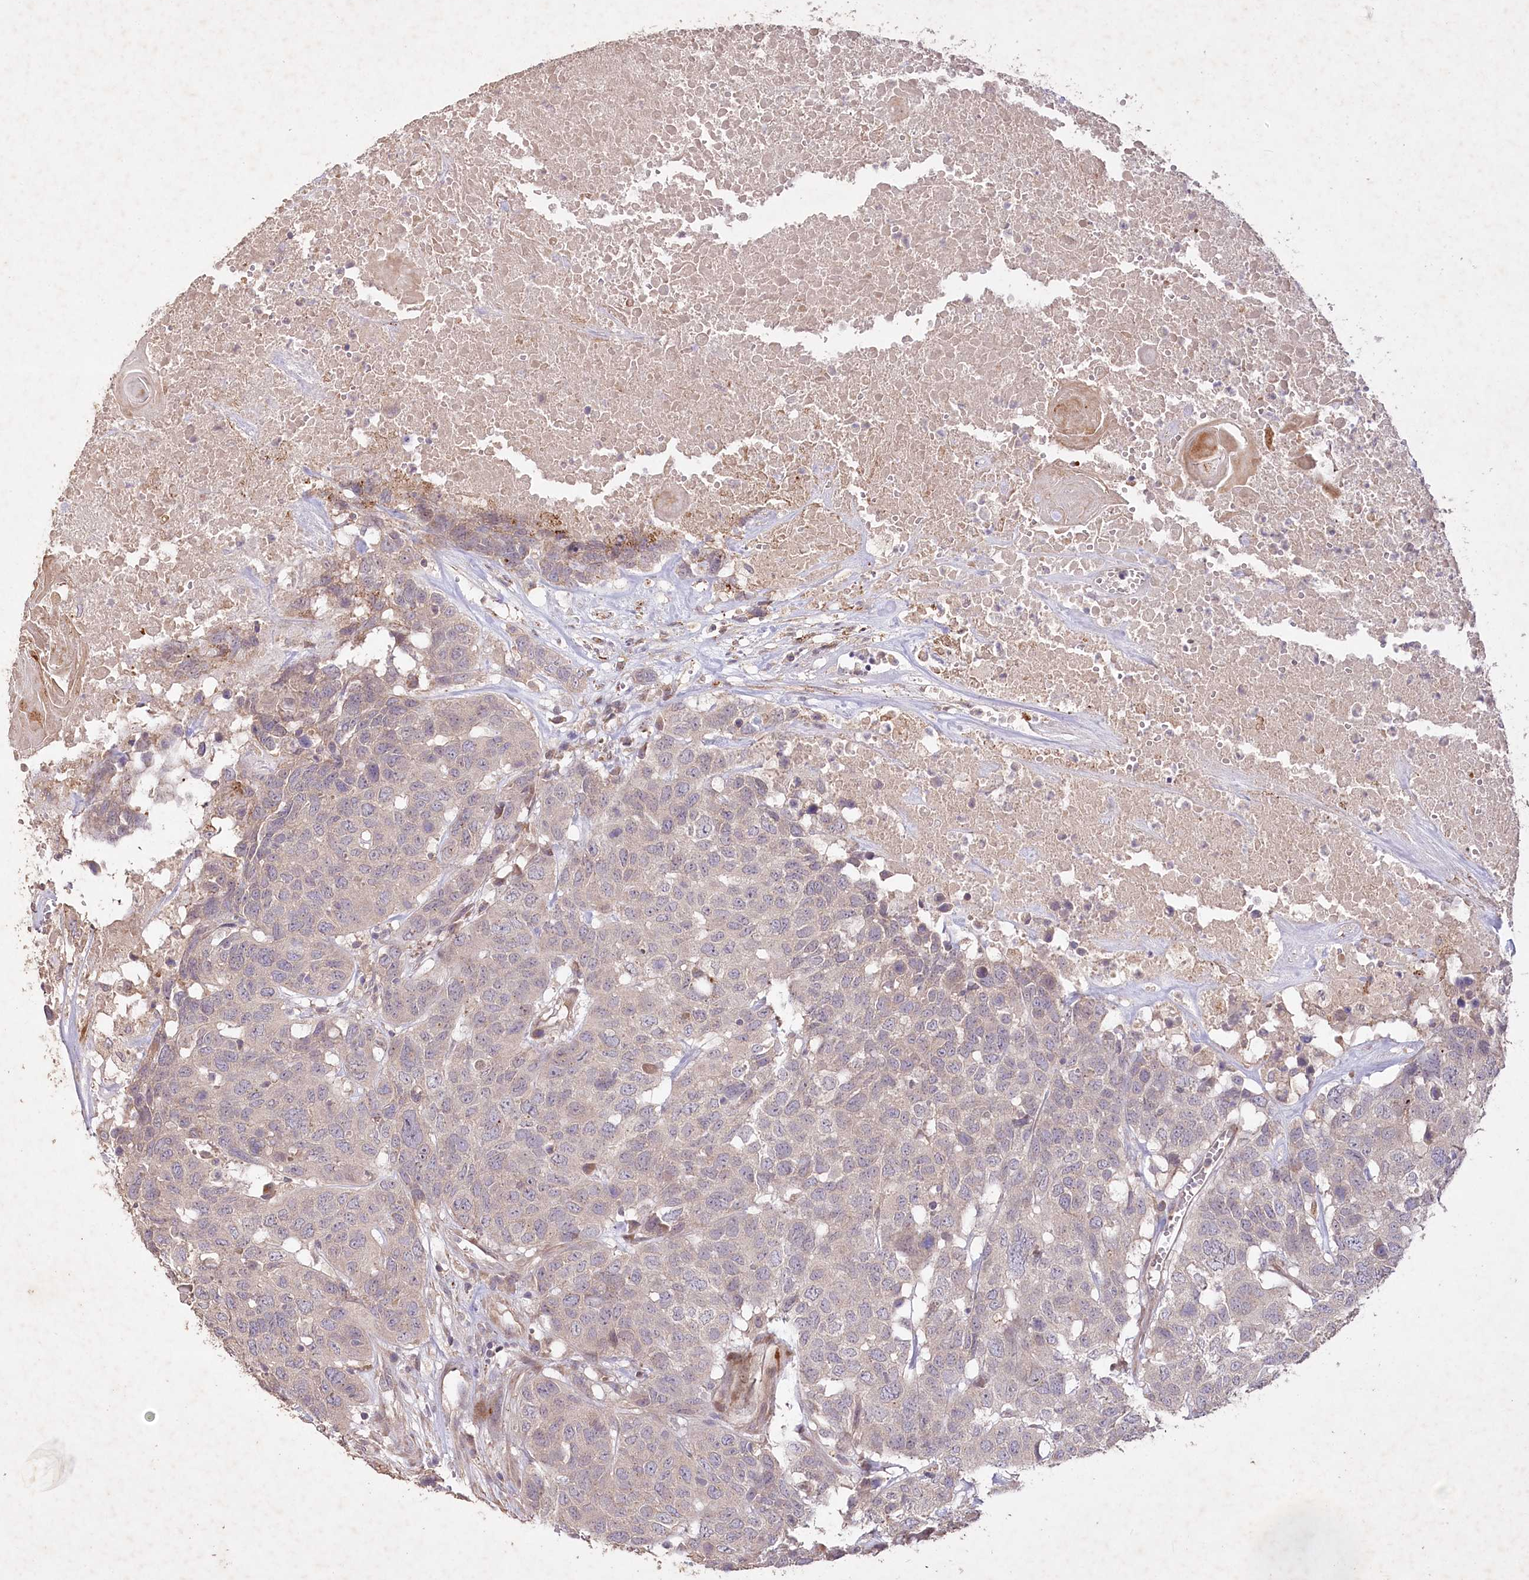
{"staining": {"intensity": "weak", "quantity": "<25%", "location": "cytoplasmic/membranous"}, "tissue": "head and neck cancer", "cell_type": "Tumor cells", "image_type": "cancer", "snomed": [{"axis": "morphology", "description": "Squamous cell carcinoma, NOS"}, {"axis": "topography", "description": "Head-Neck"}], "caption": "An immunohistochemistry (IHC) photomicrograph of head and neck cancer (squamous cell carcinoma) is shown. There is no staining in tumor cells of head and neck cancer (squamous cell carcinoma). (Brightfield microscopy of DAB (3,3'-diaminobenzidine) immunohistochemistry (IHC) at high magnification).", "gene": "IRAK1BP1", "patient": {"sex": "male", "age": 66}}